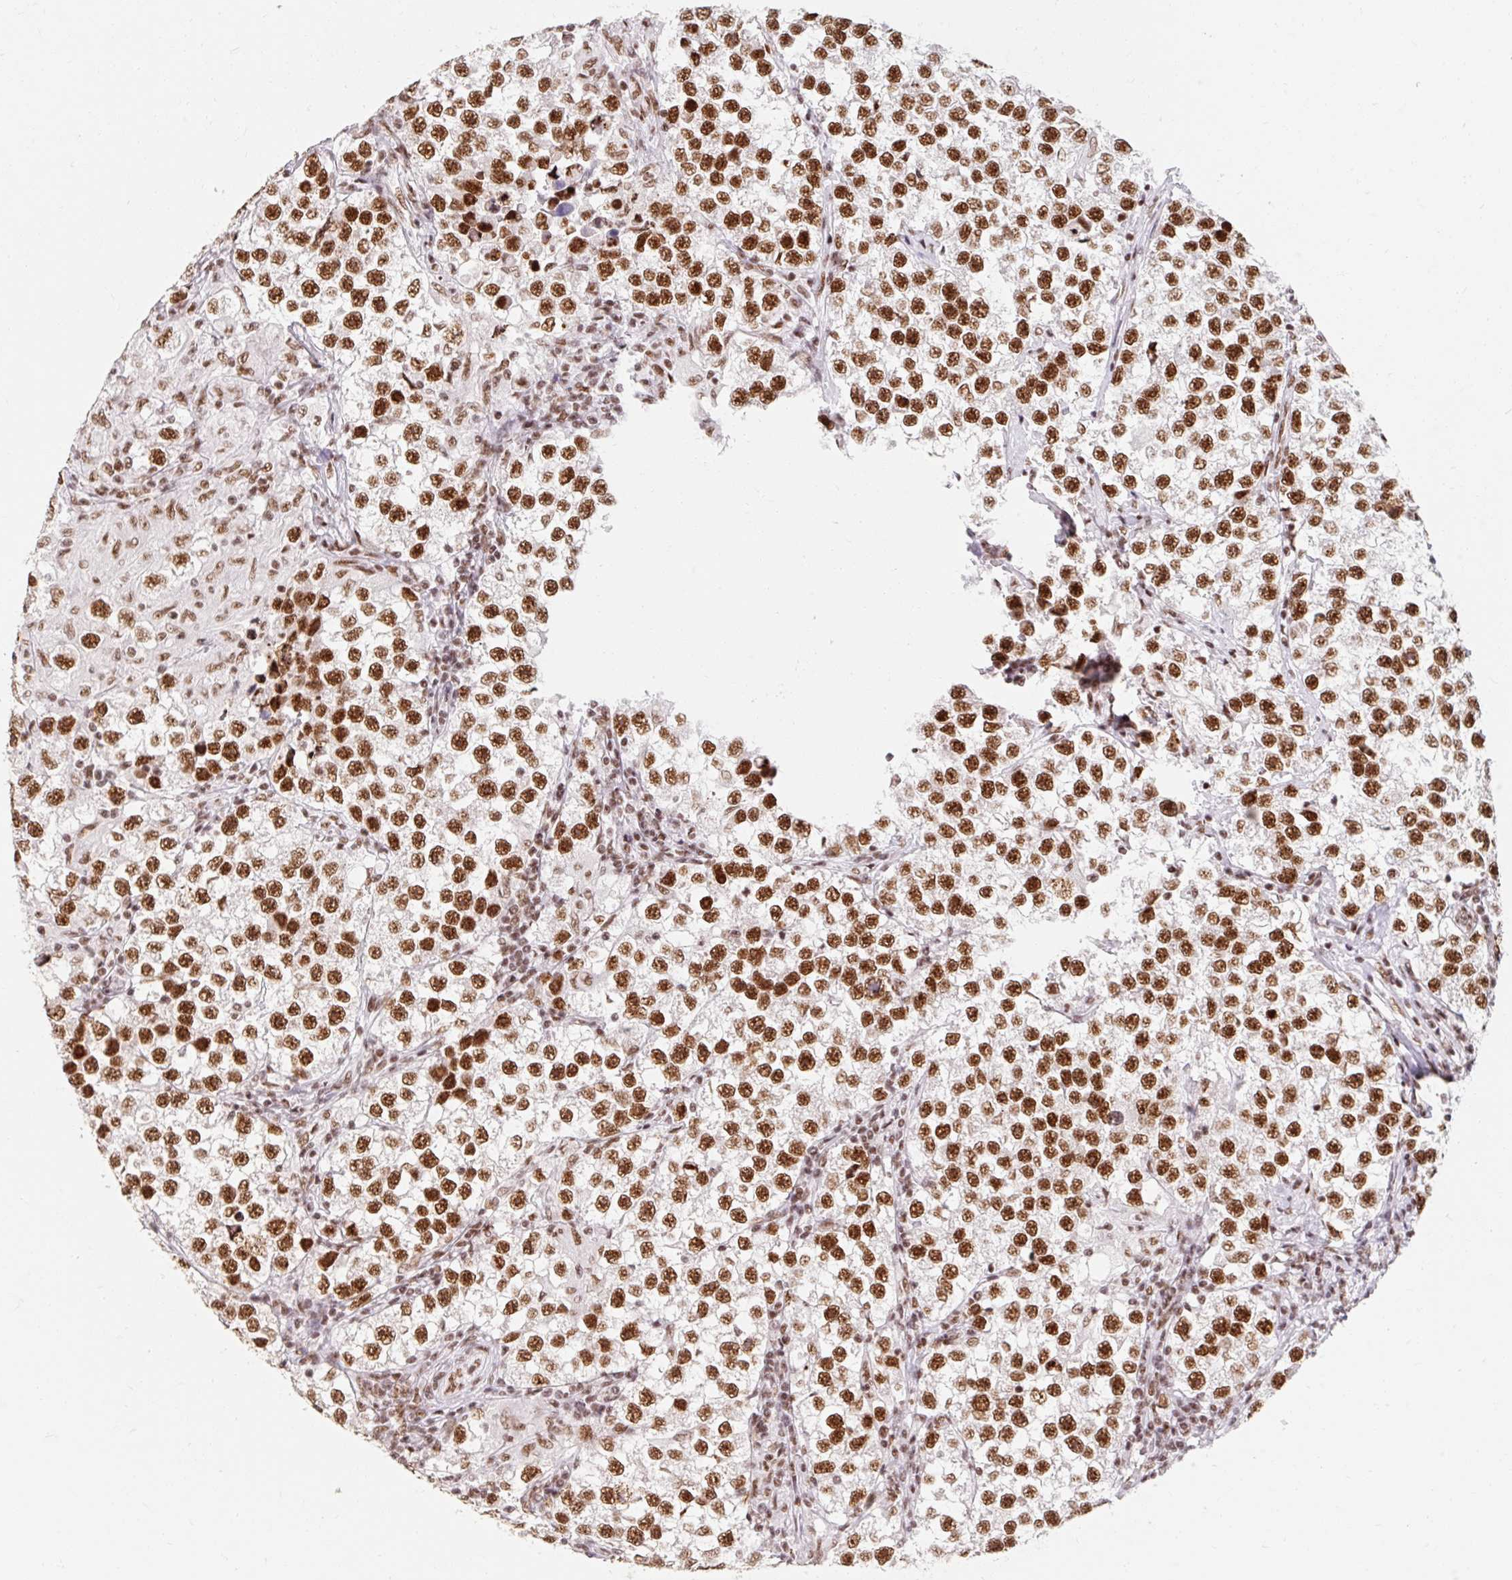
{"staining": {"intensity": "strong", "quantity": ">75%", "location": "nuclear"}, "tissue": "testis cancer", "cell_type": "Tumor cells", "image_type": "cancer", "snomed": [{"axis": "morphology", "description": "Seminoma, NOS"}, {"axis": "topography", "description": "Testis"}], "caption": "Protein staining displays strong nuclear staining in about >75% of tumor cells in testis cancer. (DAB (3,3'-diaminobenzidine) IHC with brightfield microscopy, high magnification).", "gene": "SRSF10", "patient": {"sex": "male", "age": 46}}